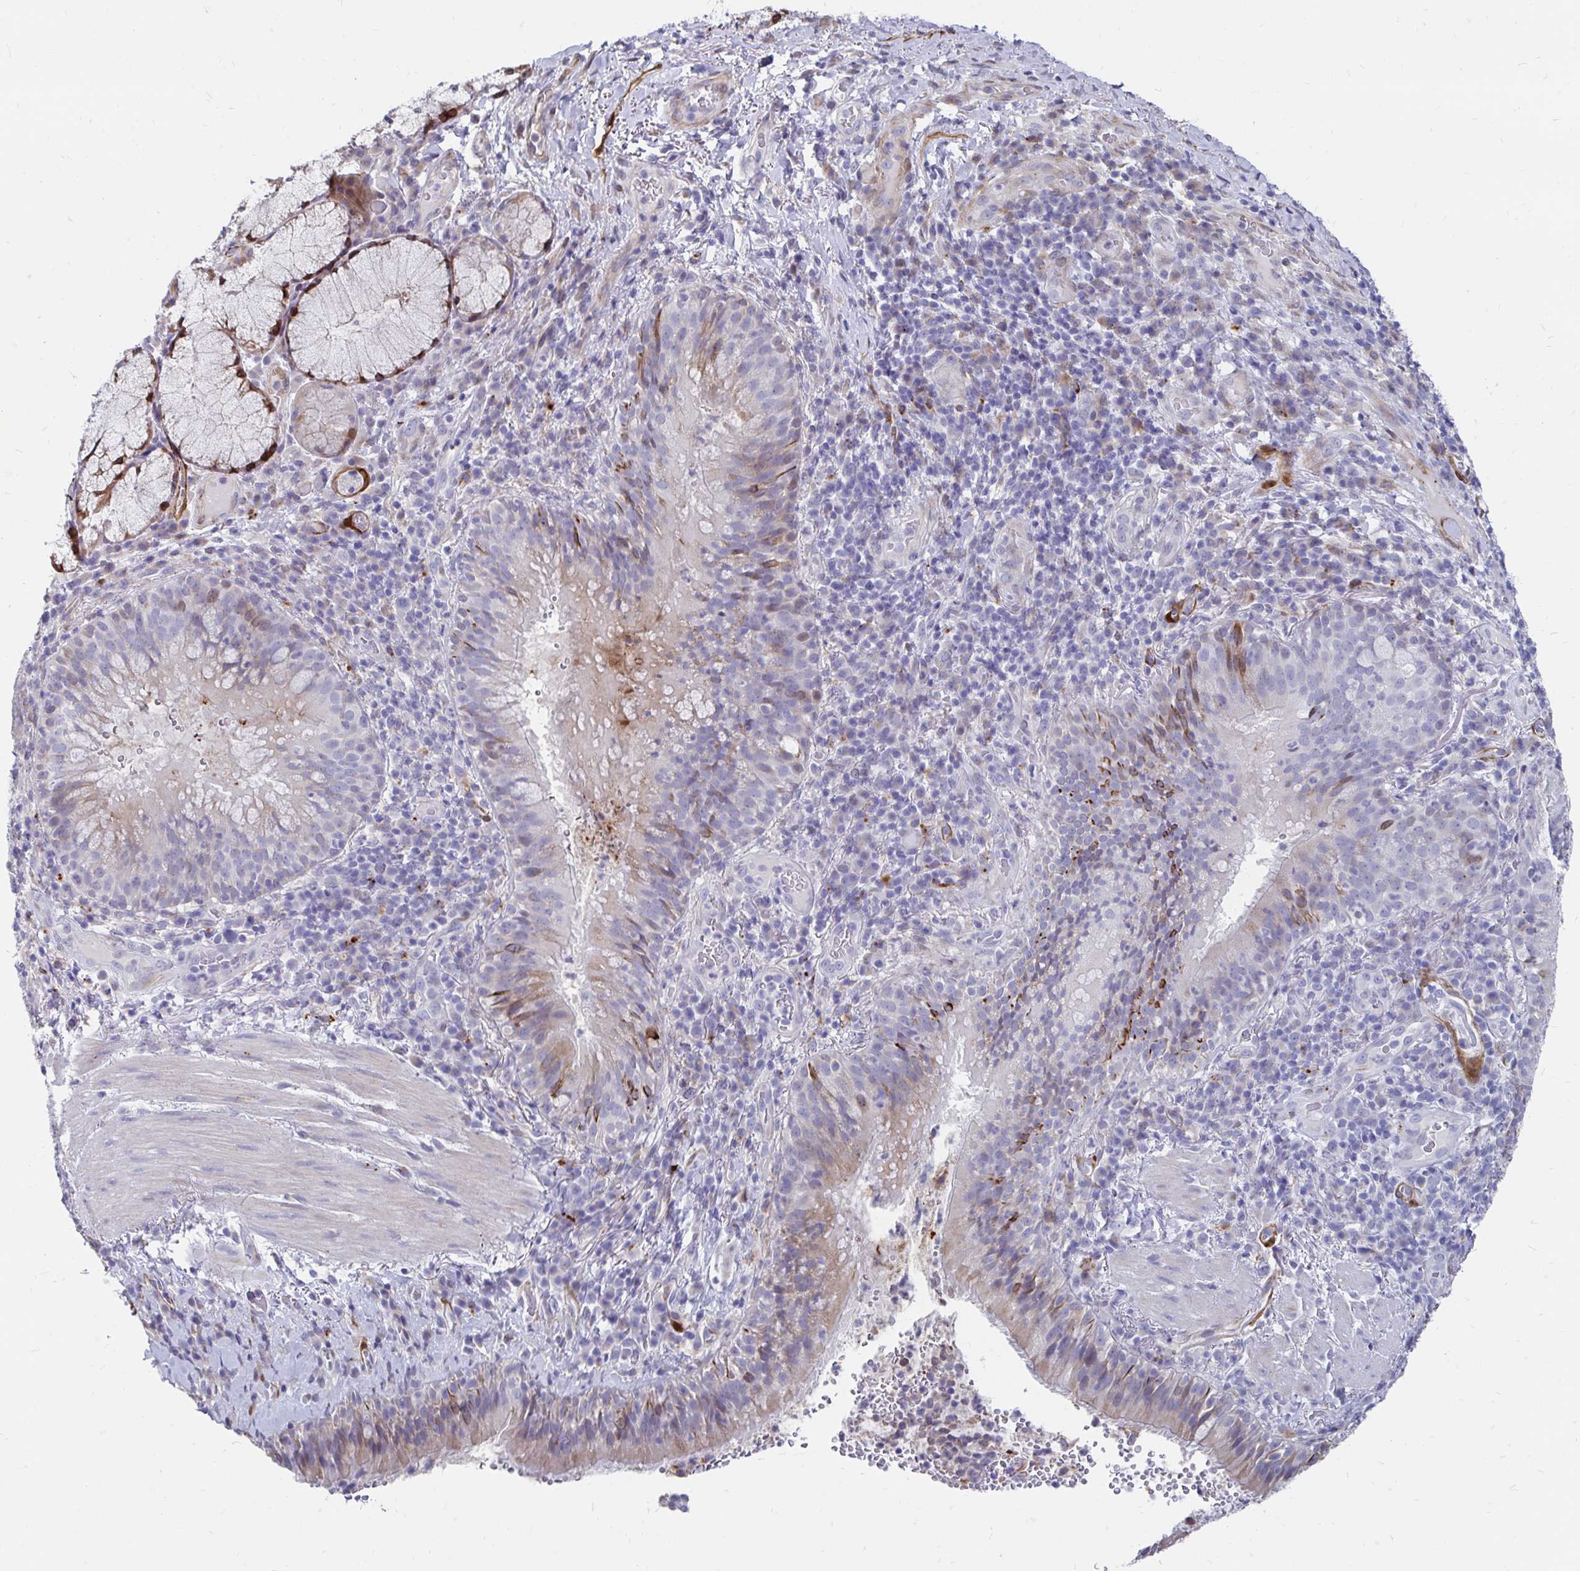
{"staining": {"intensity": "weak", "quantity": "<25%", "location": "cytoplasmic/membranous"}, "tissue": "bronchus", "cell_type": "Respiratory epithelial cells", "image_type": "normal", "snomed": [{"axis": "morphology", "description": "Normal tissue, NOS"}, {"axis": "topography", "description": "Lymph node"}, {"axis": "topography", "description": "Bronchus"}], "caption": "Micrograph shows no protein expression in respiratory epithelial cells of benign bronchus.", "gene": "CDKL1", "patient": {"sex": "male", "age": 56}}